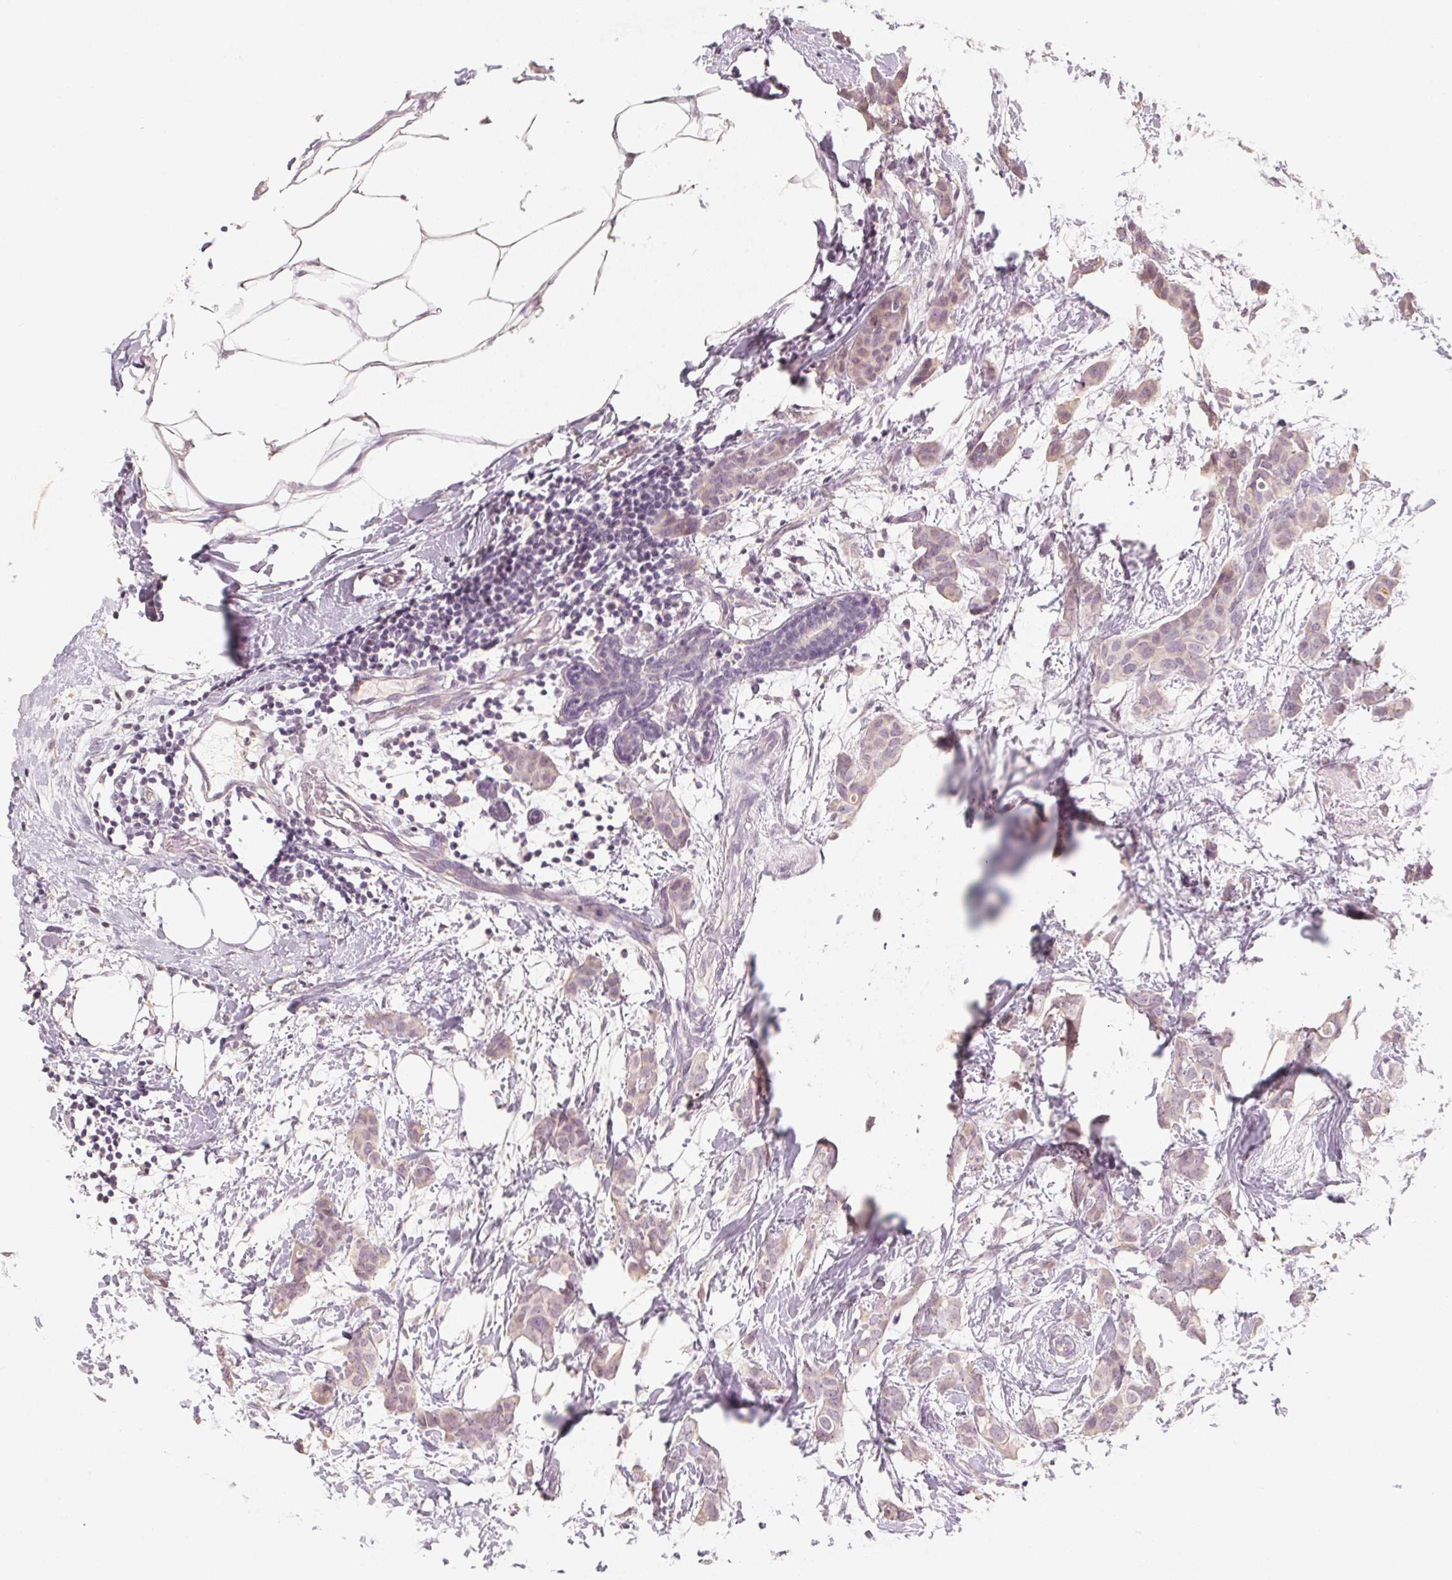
{"staining": {"intensity": "weak", "quantity": "25%-75%", "location": "cytoplasmic/membranous"}, "tissue": "breast cancer", "cell_type": "Tumor cells", "image_type": "cancer", "snomed": [{"axis": "morphology", "description": "Duct carcinoma"}, {"axis": "topography", "description": "Breast"}], "caption": "IHC staining of breast invasive ductal carcinoma, which demonstrates low levels of weak cytoplasmic/membranous expression in about 25%-75% of tumor cells indicating weak cytoplasmic/membranous protein staining. The staining was performed using DAB (3,3'-diaminobenzidine) (brown) for protein detection and nuclei were counterstained in hematoxylin (blue).", "gene": "CAPZA3", "patient": {"sex": "female", "age": 62}}